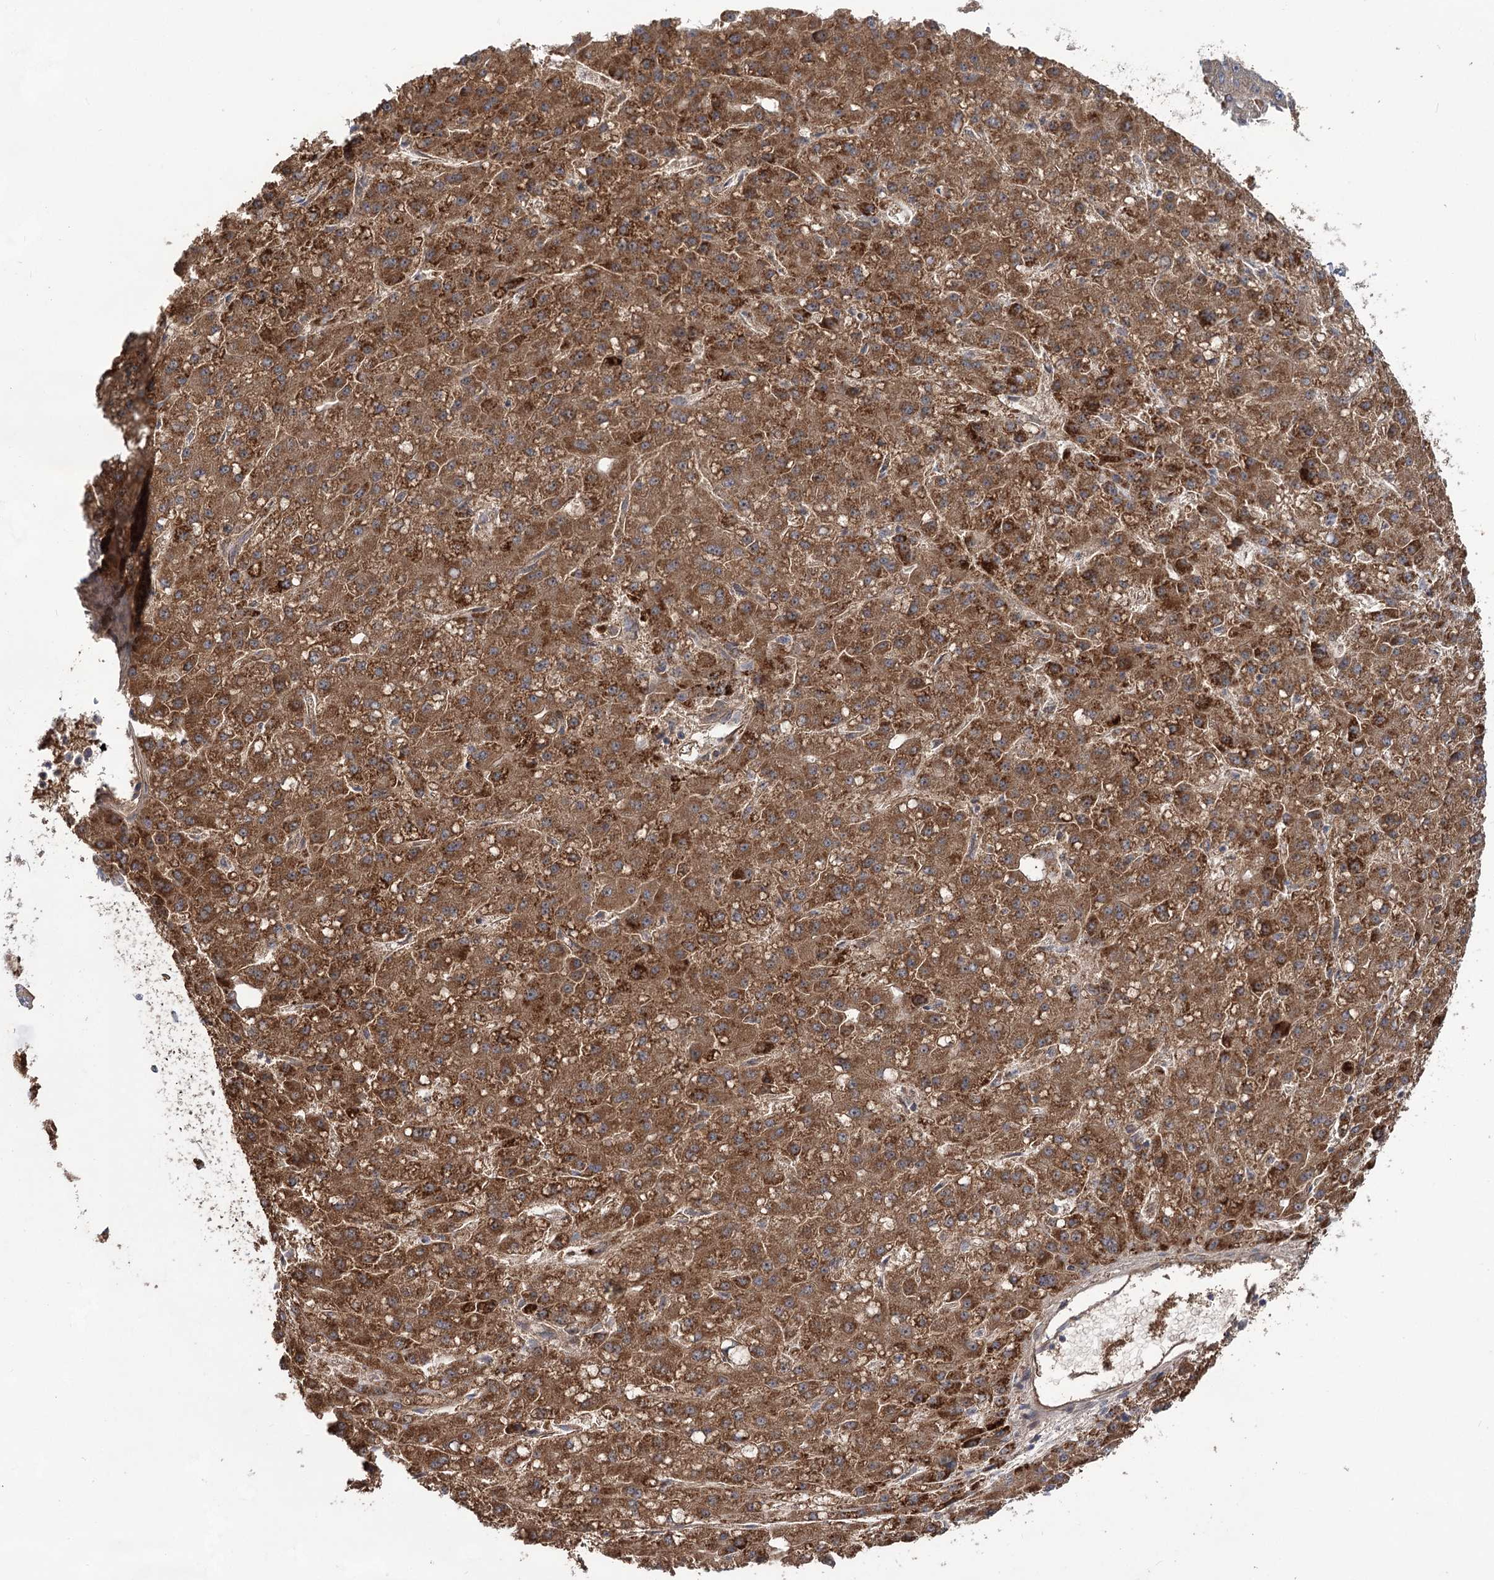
{"staining": {"intensity": "moderate", "quantity": ">75%", "location": "cytoplasmic/membranous"}, "tissue": "liver cancer", "cell_type": "Tumor cells", "image_type": "cancer", "snomed": [{"axis": "morphology", "description": "Carcinoma, Hepatocellular, NOS"}, {"axis": "topography", "description": "Liver"}], "caption": "Immunohistochemical staining of human liver hepatocellular carcinoma displays moderate cytoplasmic/membranous protein positivity in approximately >75% of tumor cells.", "gene": "MSANTD2", "patient": {"sex": "male", "age": 67}}